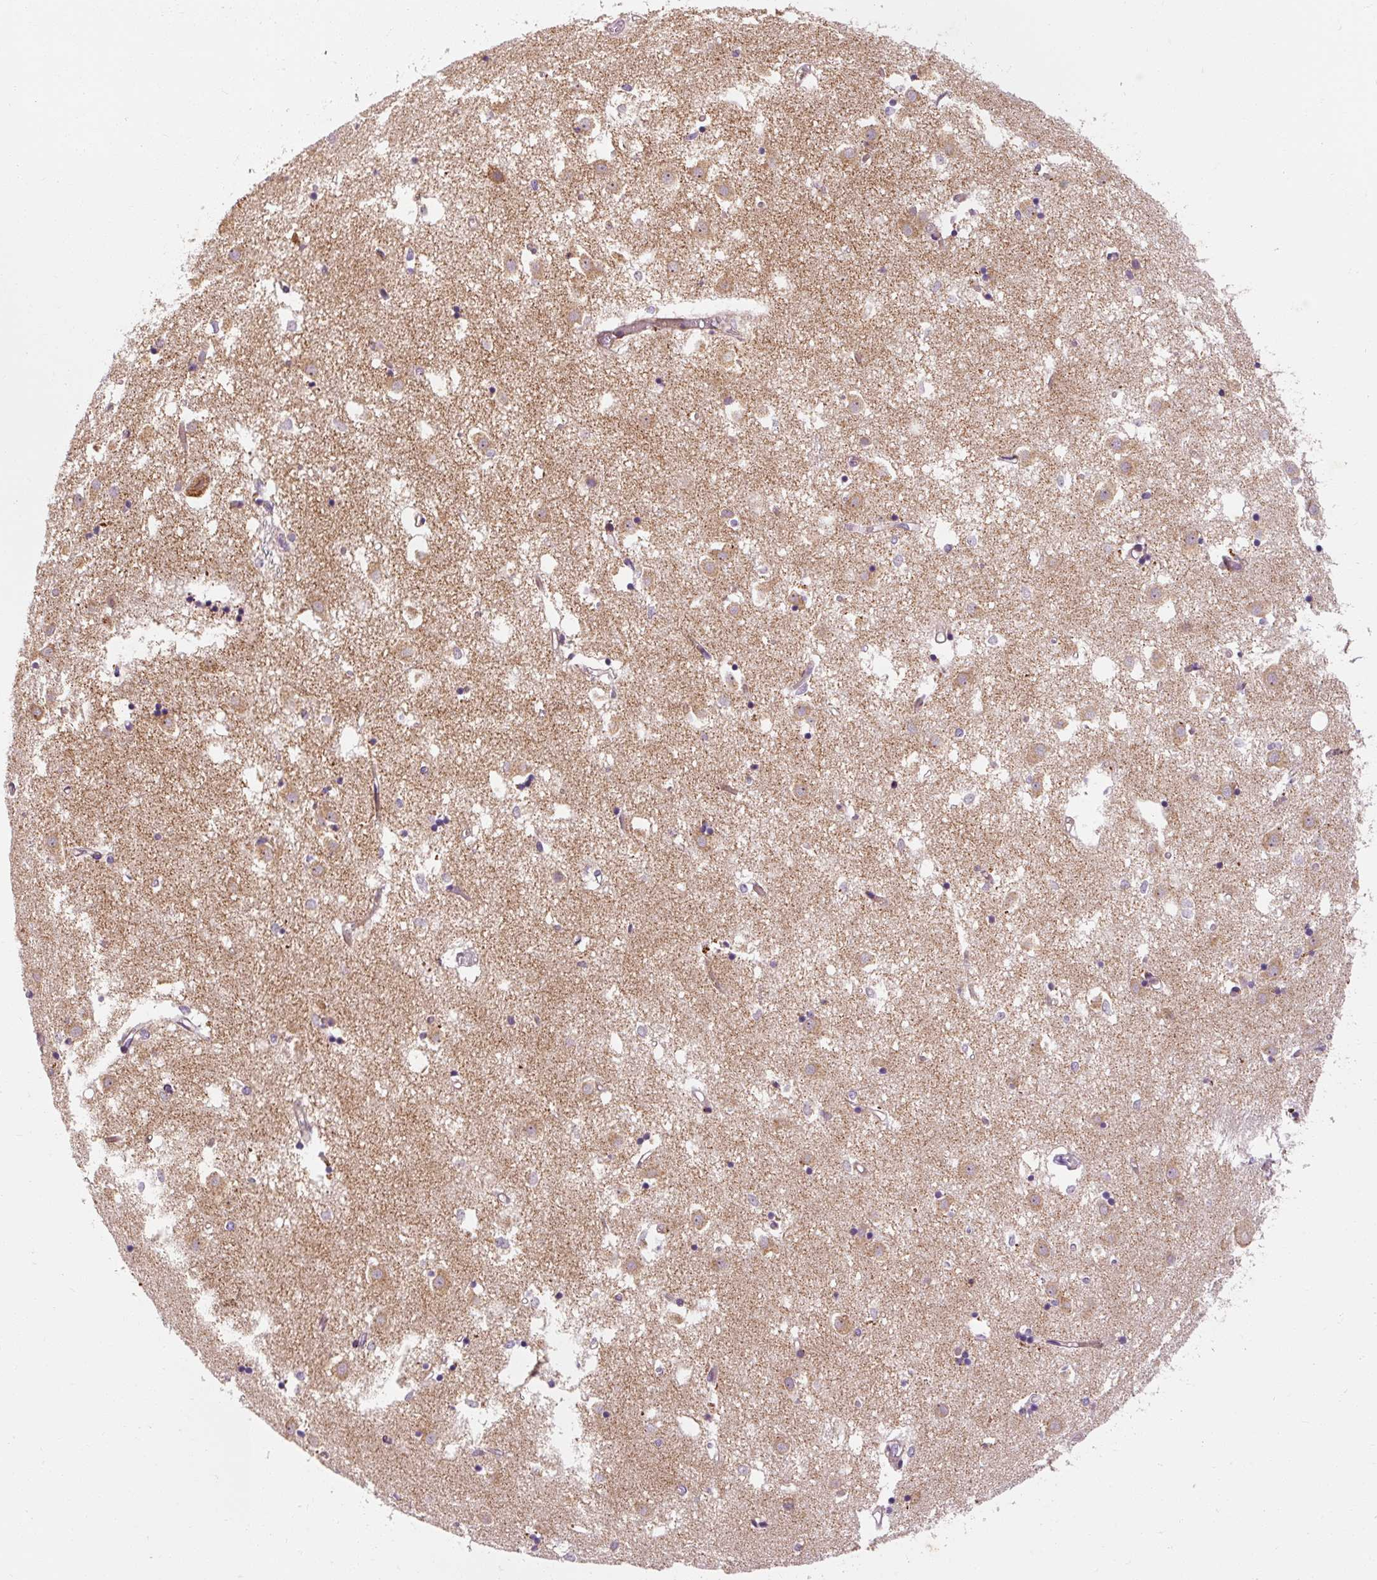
{"staining": {"intensity": "weak", "quantity": "25%-75%", "location": "cytoplasmic/membranous"}, "tissue": "caudate", "cell_type": "Glial cells", "image_type": "normal", "snomed": [{"axis": "morphology", "description": "Normal tissue, NOS"}, {"axis": "topography", "description": "Lateral ventricle wall"}], "caption": "Protein staining displays weak cytoplasmic/membranous positivity in approximately 25%-75% of glial cells in unremarkable caudate.", "gene": "PRSS48", "patient": {"sex": "male", "age": 70}}